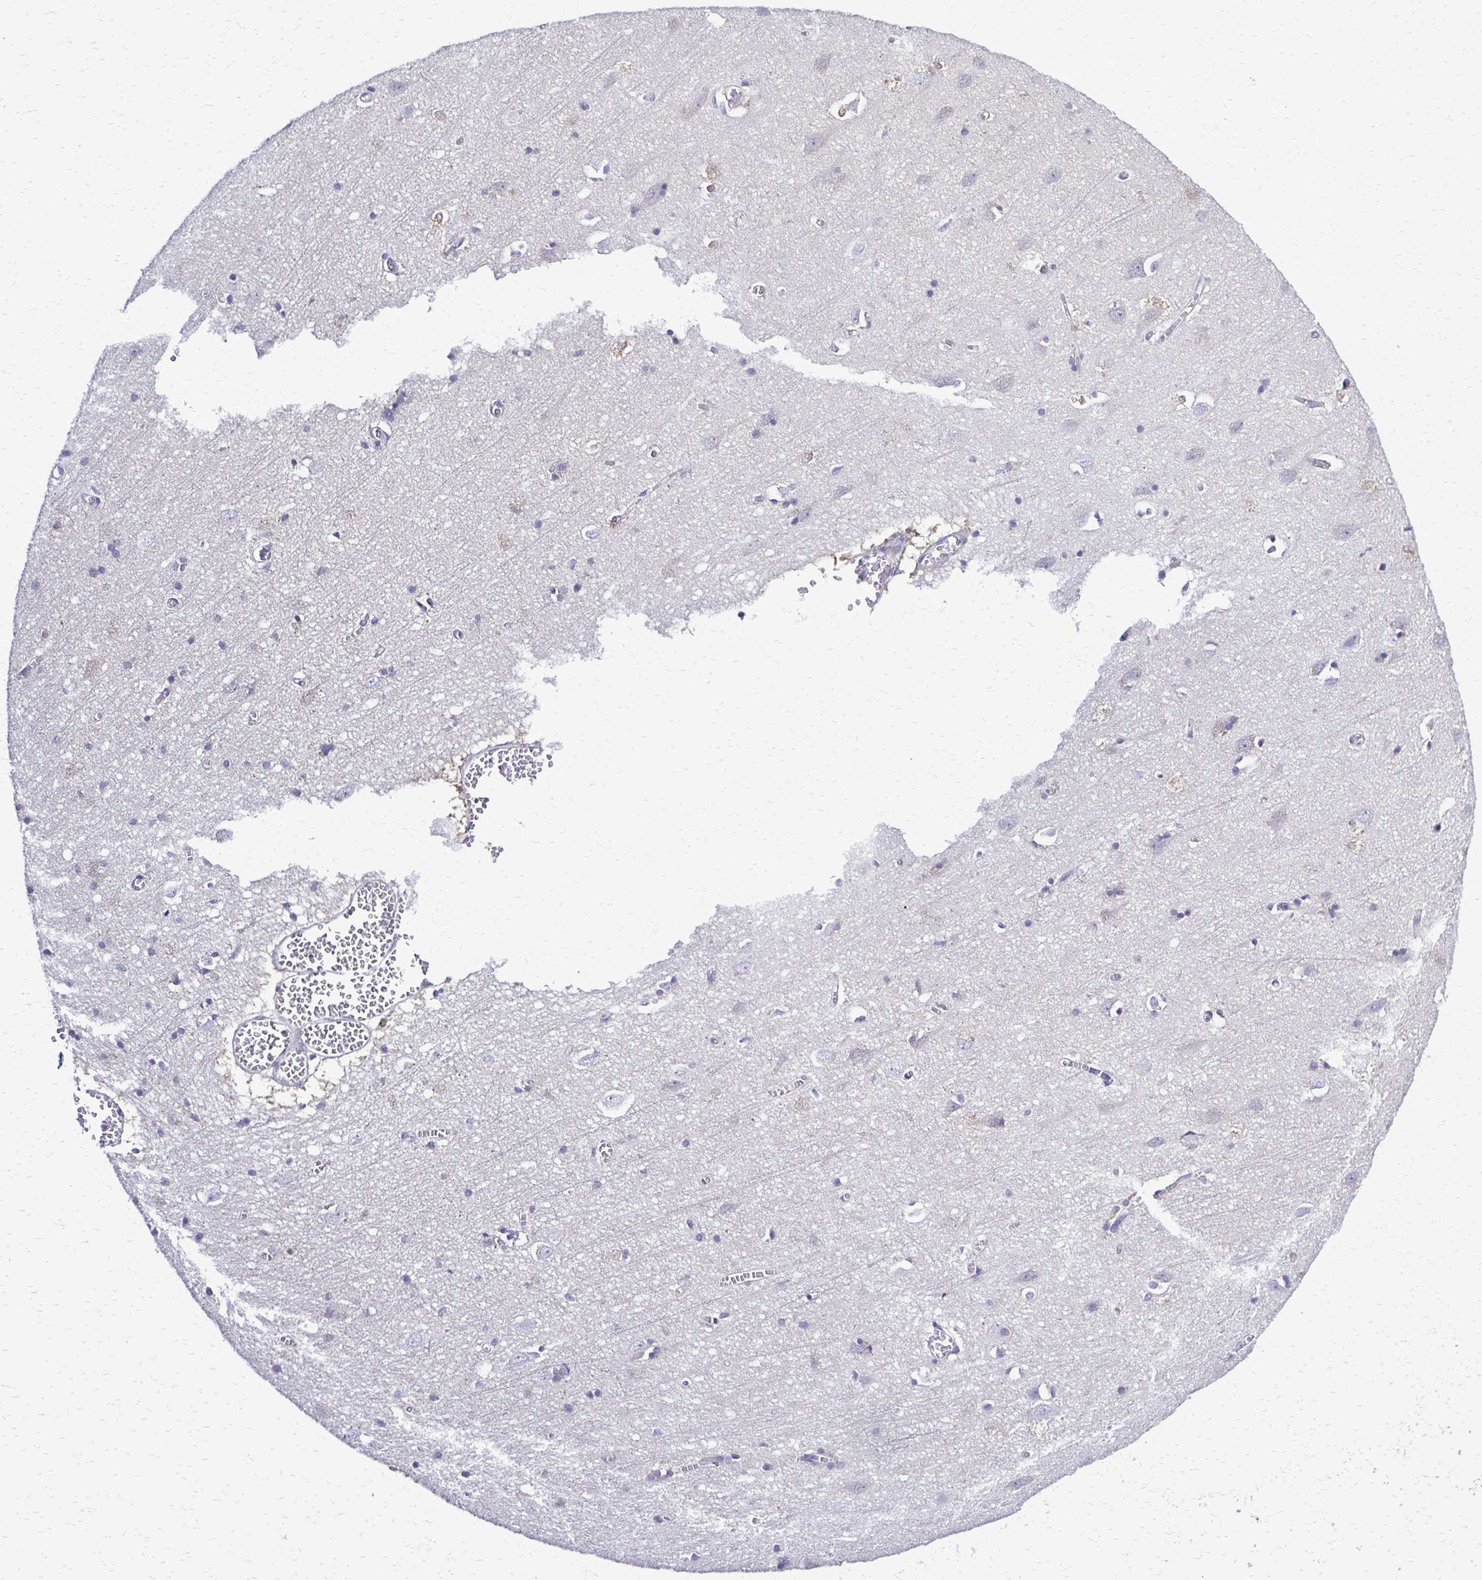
{"staining": {"intensity": "negative", "quantity": "none", "location": "none"}, "tissue": "cerebral cortex", "cell_type": "Endothelial cells", "image_type": "normal", "snomed": [{"axis": "morphology", "description": "Normal tissue, NOS"}, {"axis": "topography", "description": "Cerebral cortex"}], "caption": "The immunohistochemistry histopathology image has no significant positivity in endothelial cells of cerebral cortex. Nuclei are stained in blue.", "gene": "RASL11B", "patient": {"sex": "male", "age": 70}}